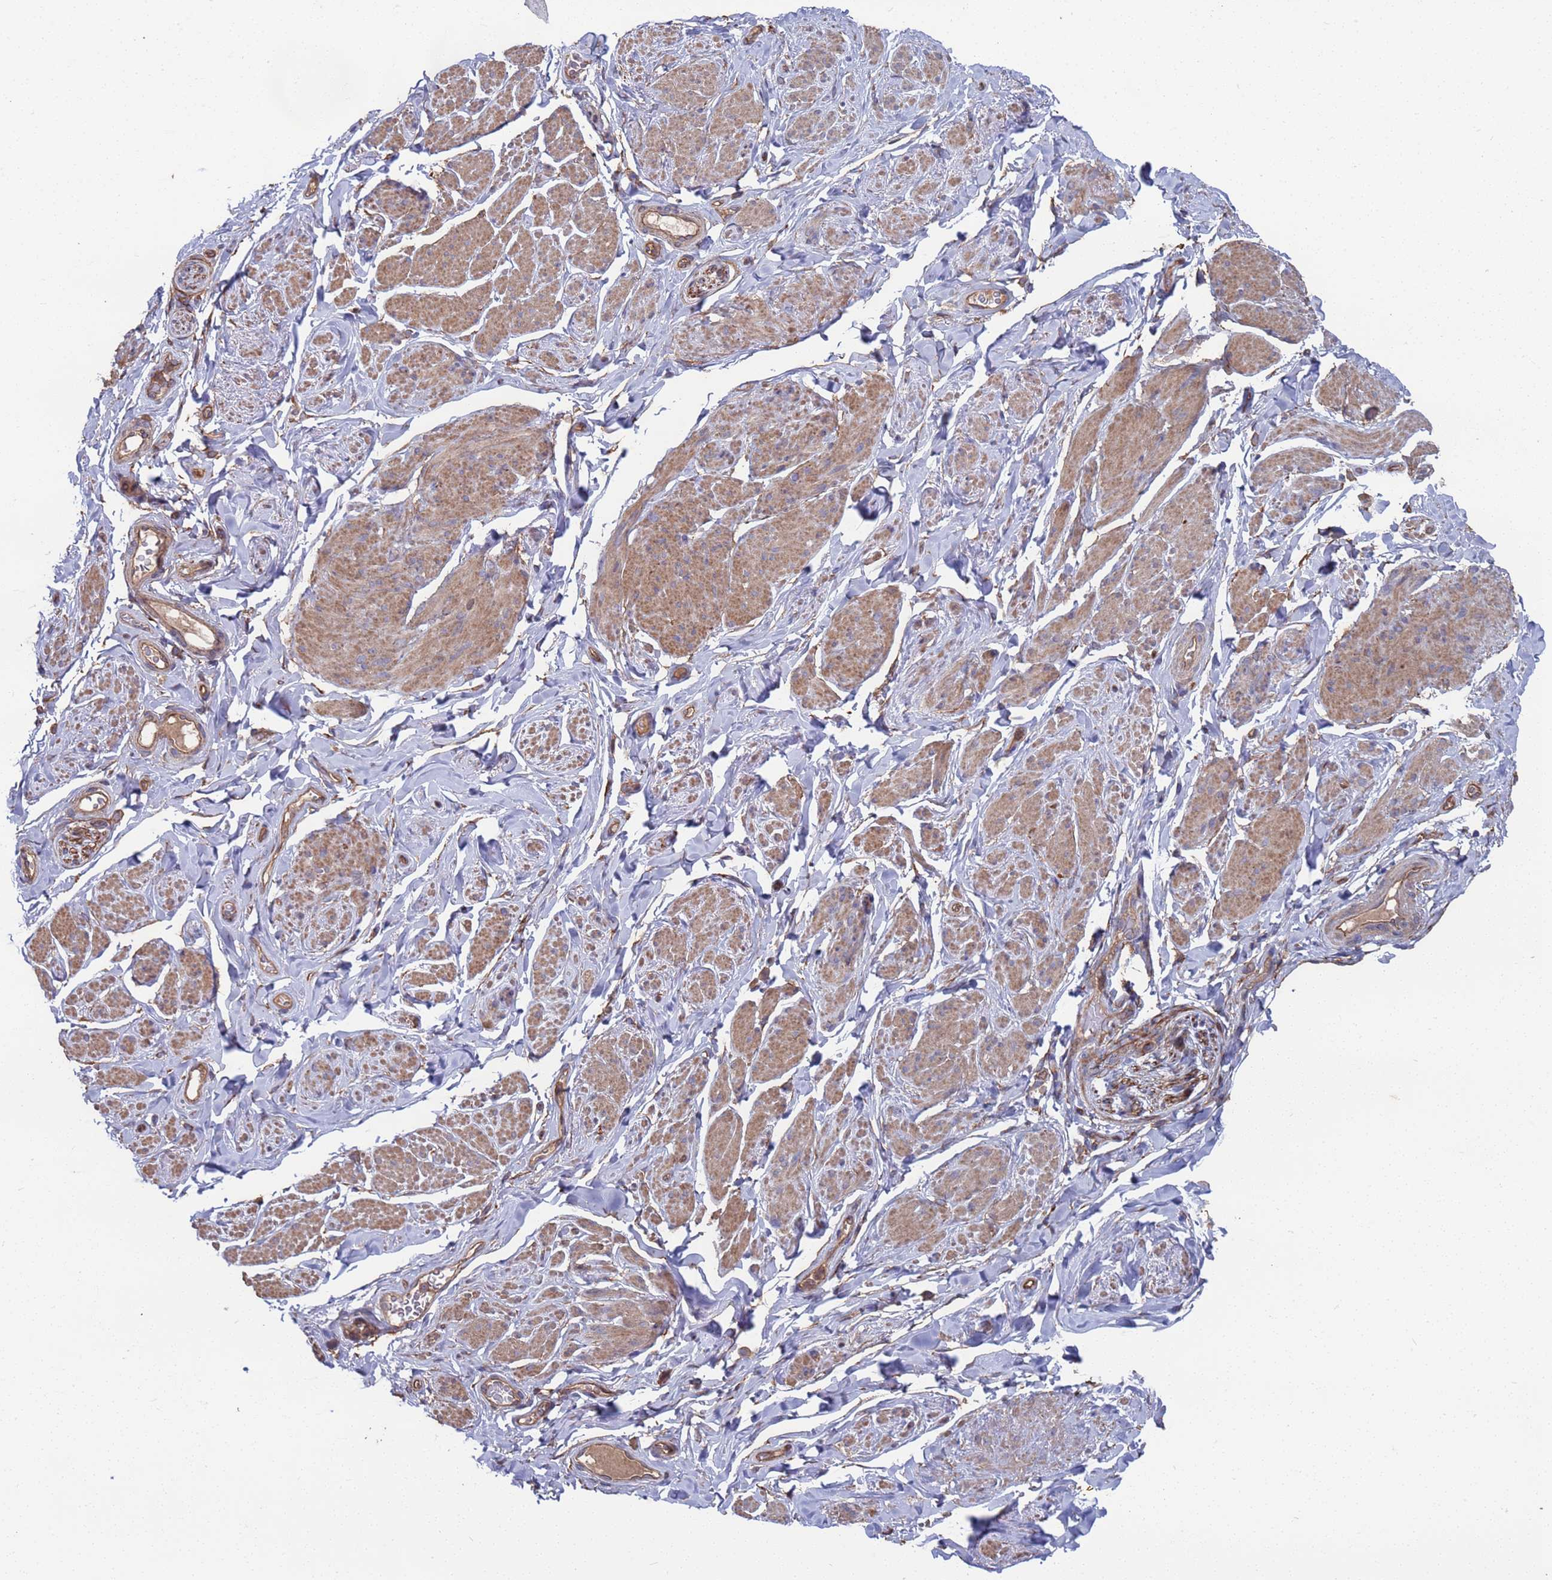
{"staining": {"intensity": "moderate", "quantity": "25%-75%", "location": "cytoplasmic/membranous"}, "tissue": "smooth muscle", "cell_type": "Smooth muscle cells", "image_type": "normal", "snomed": [{"axis": "morphology", "description": "Normal tissue, NOS"}, {"axis": "topography", "description": "Smooth muscle"}, {"axis": "topography", "description": "Peripheral nerve tissue"}], "caption": "A micrograph of human smooth muscle stained for a protein displays moderate cytoplasmic/membranous brown staining in smooth muscle cells.", "gene": "NDUFAF6", "patient": {"sex": "male", "age": 69}}